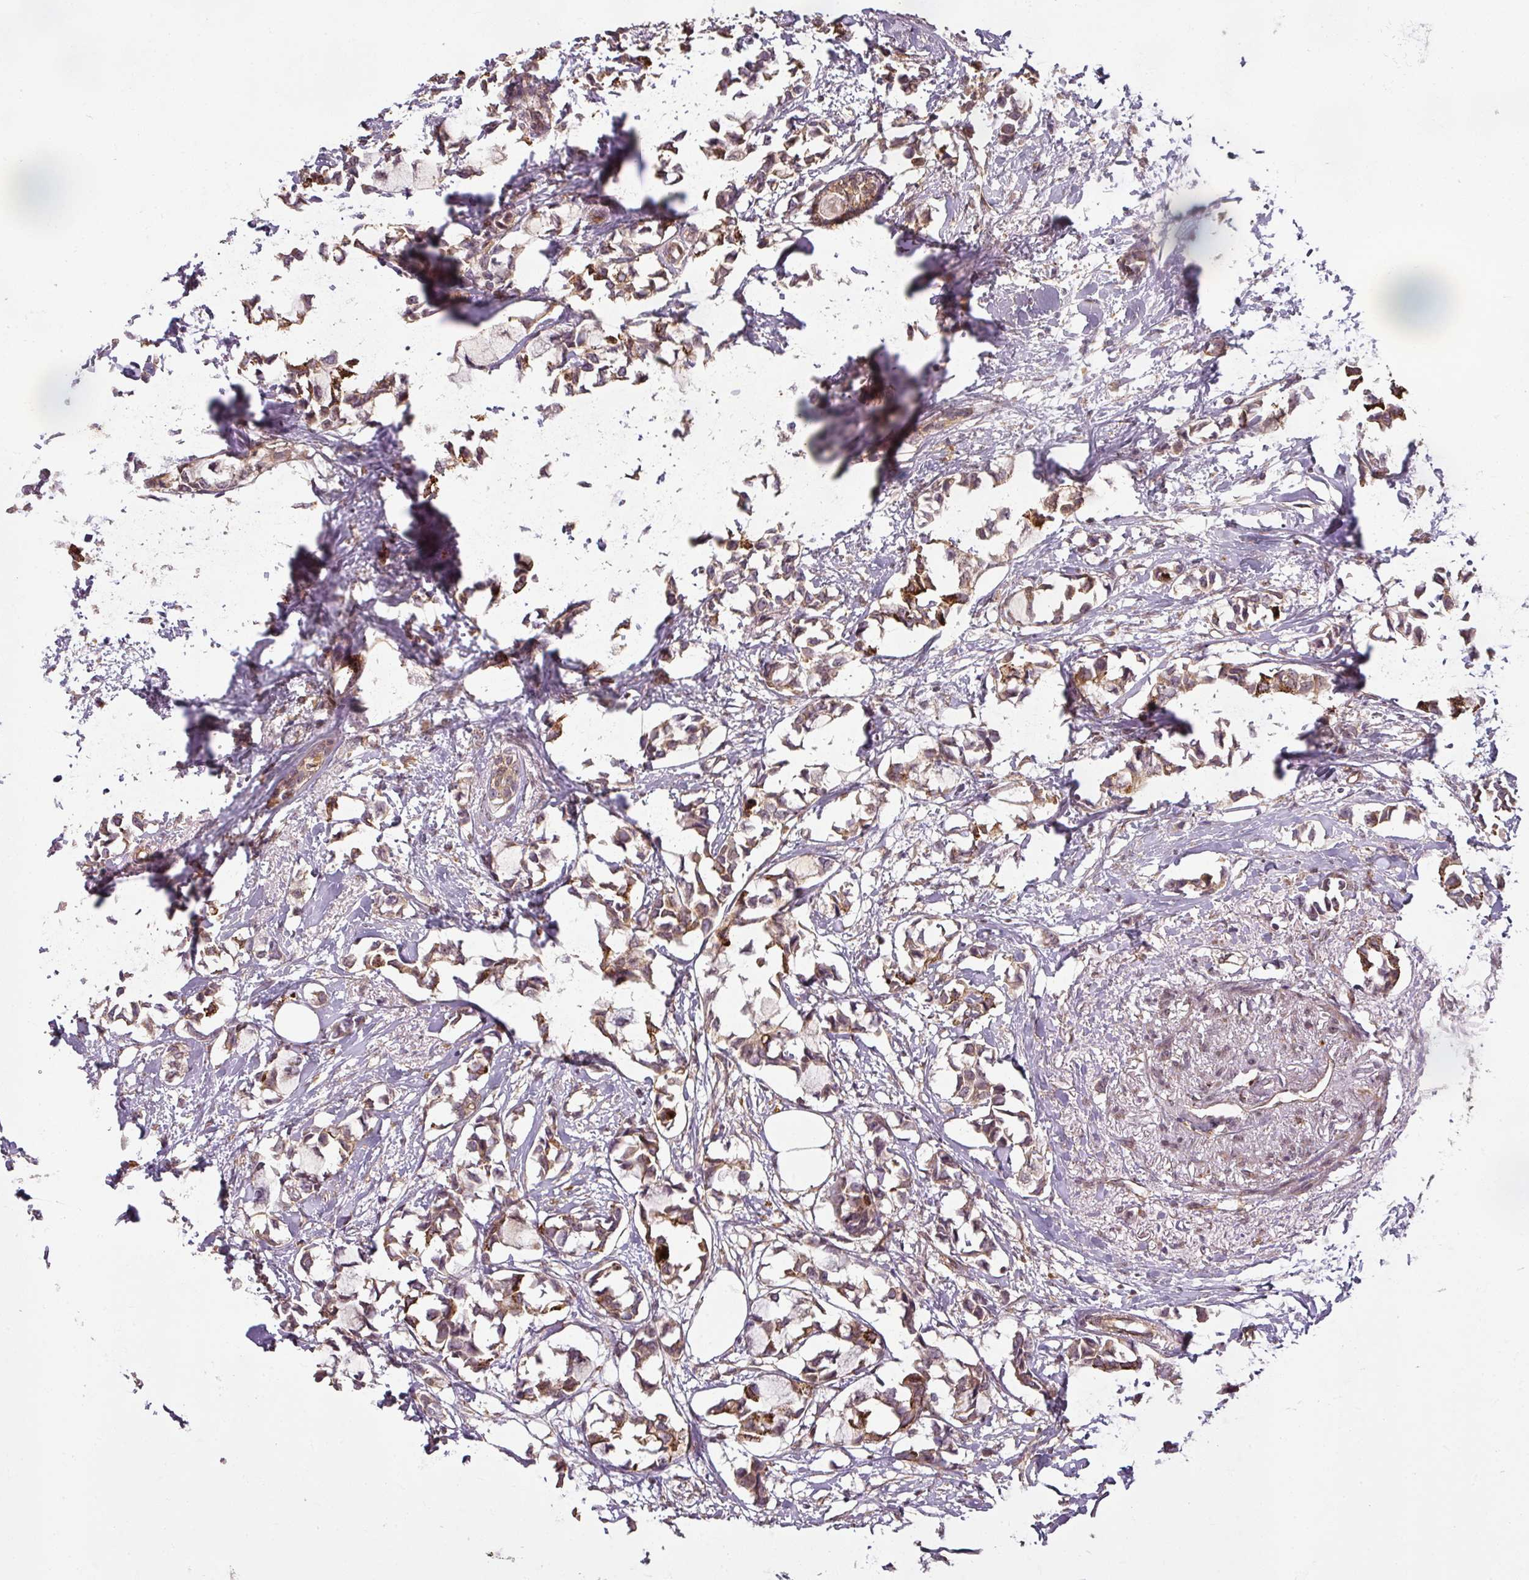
{"staining": {"intensity": "moderate", "quantity": ">75%", "location": "cytoplasmic/membranous"}, "tissue": "breast cancer", "cell_type": "Tumor cells", "image_type": "cancer", "snomed": [{"axis": "morphology", "description": "Duct carcinoma"}, {"axis": "topography", "description": "Breast"}], "caption": "Moderate cytoplasmic/membranous positivity for a protein is identified in about >75% of tumor cells of breast cancer (intraductal carcinoma) using IHC.", "gene": "DIMT1", "patient": {"sex": "female", "age": 73}}